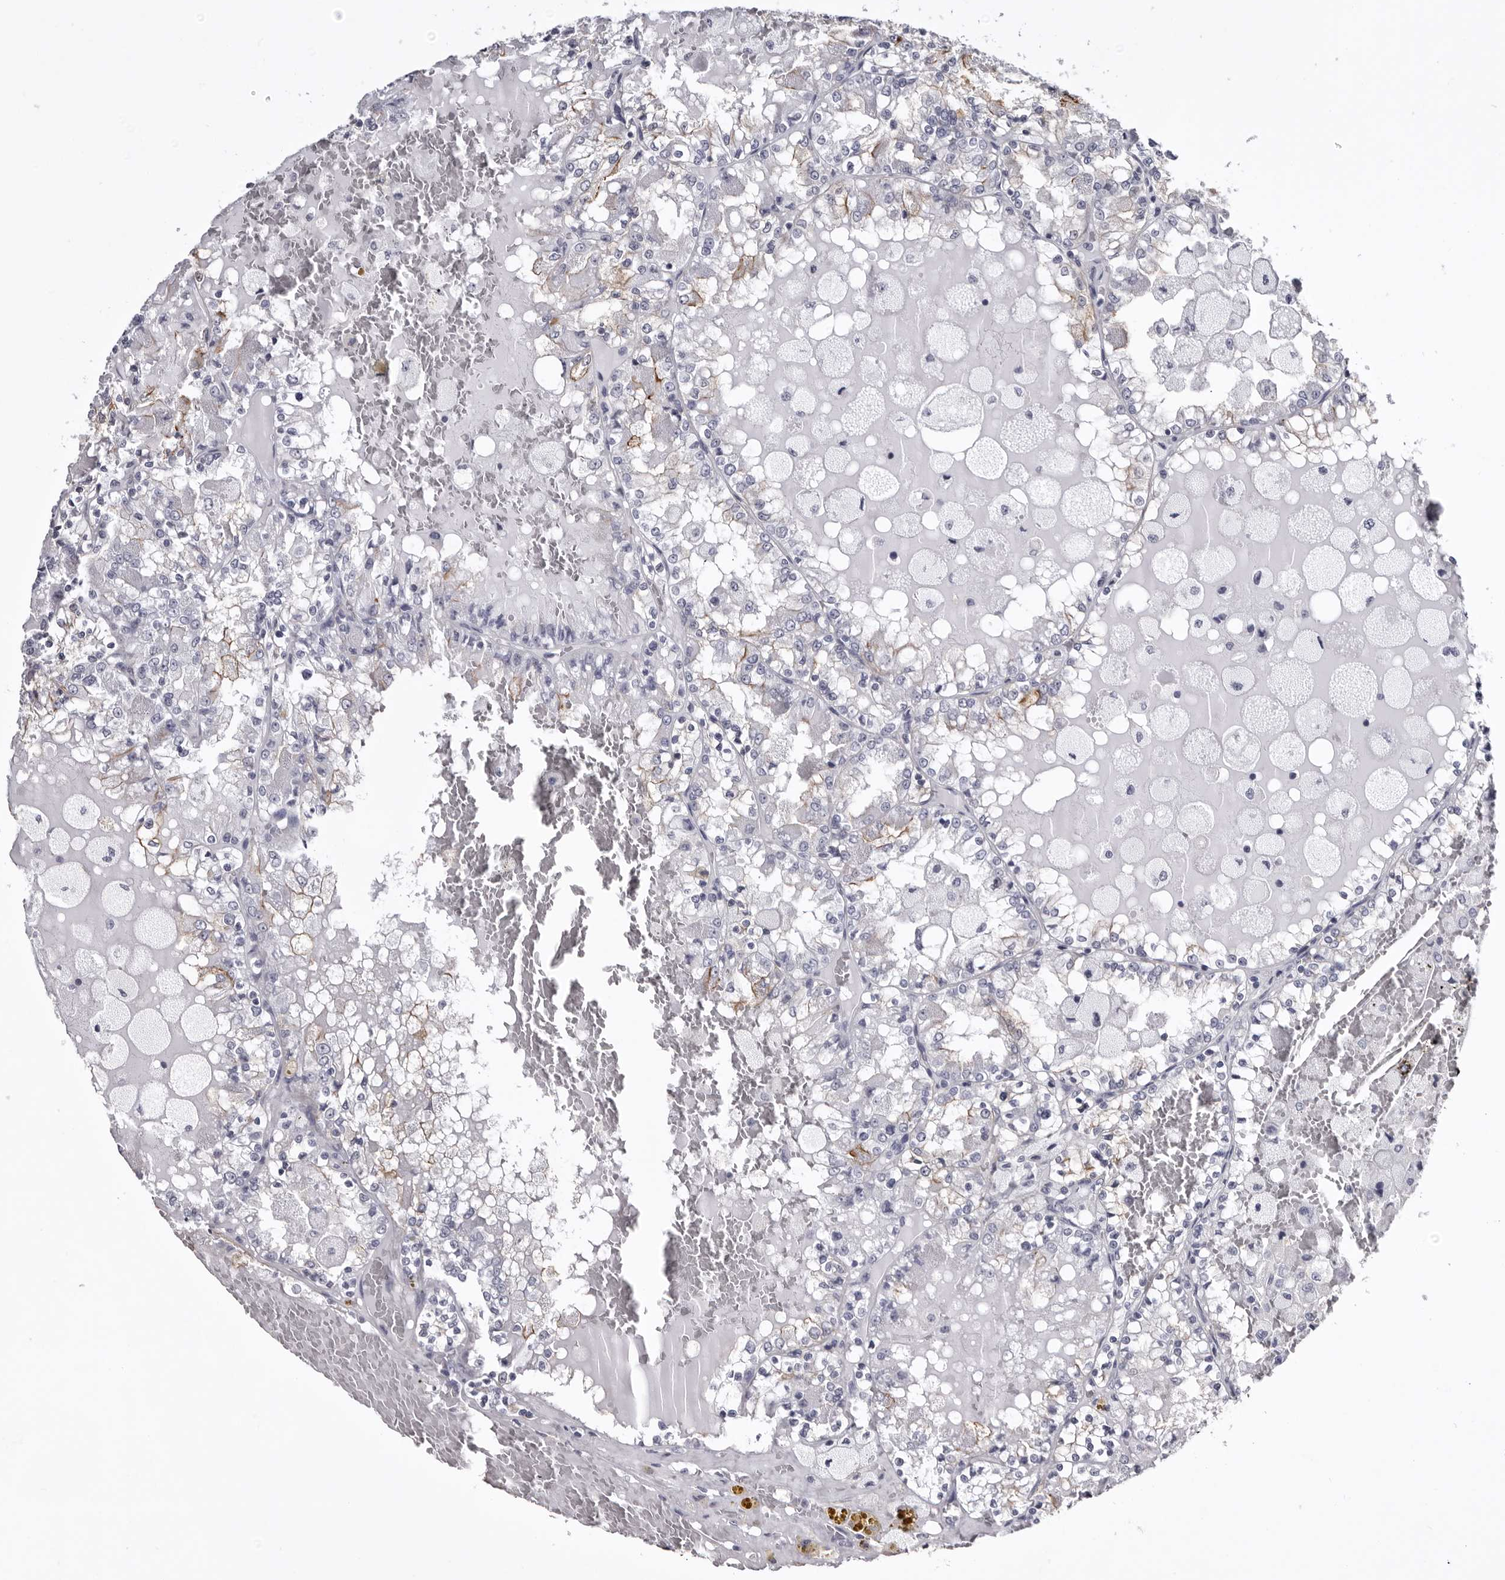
{"staining": {"intensity": "negative", "quantity": "none", "location": "none"}, "tissue": "renal cancer", "cell_type": "Tumor cells", "image_type": "cancer", "snomed": [{"axis": "morphology", "description": "Adenocarcinoma, NOS"}, {"axis": "topography", "description": "Kidney"}], "caption": "Renal adenocarcinoma was stained to show a protein in brown. There is no significant positivity in tumor cells.", "gene": "LAD1", "patient": {"sex": "female", "age": 56}}